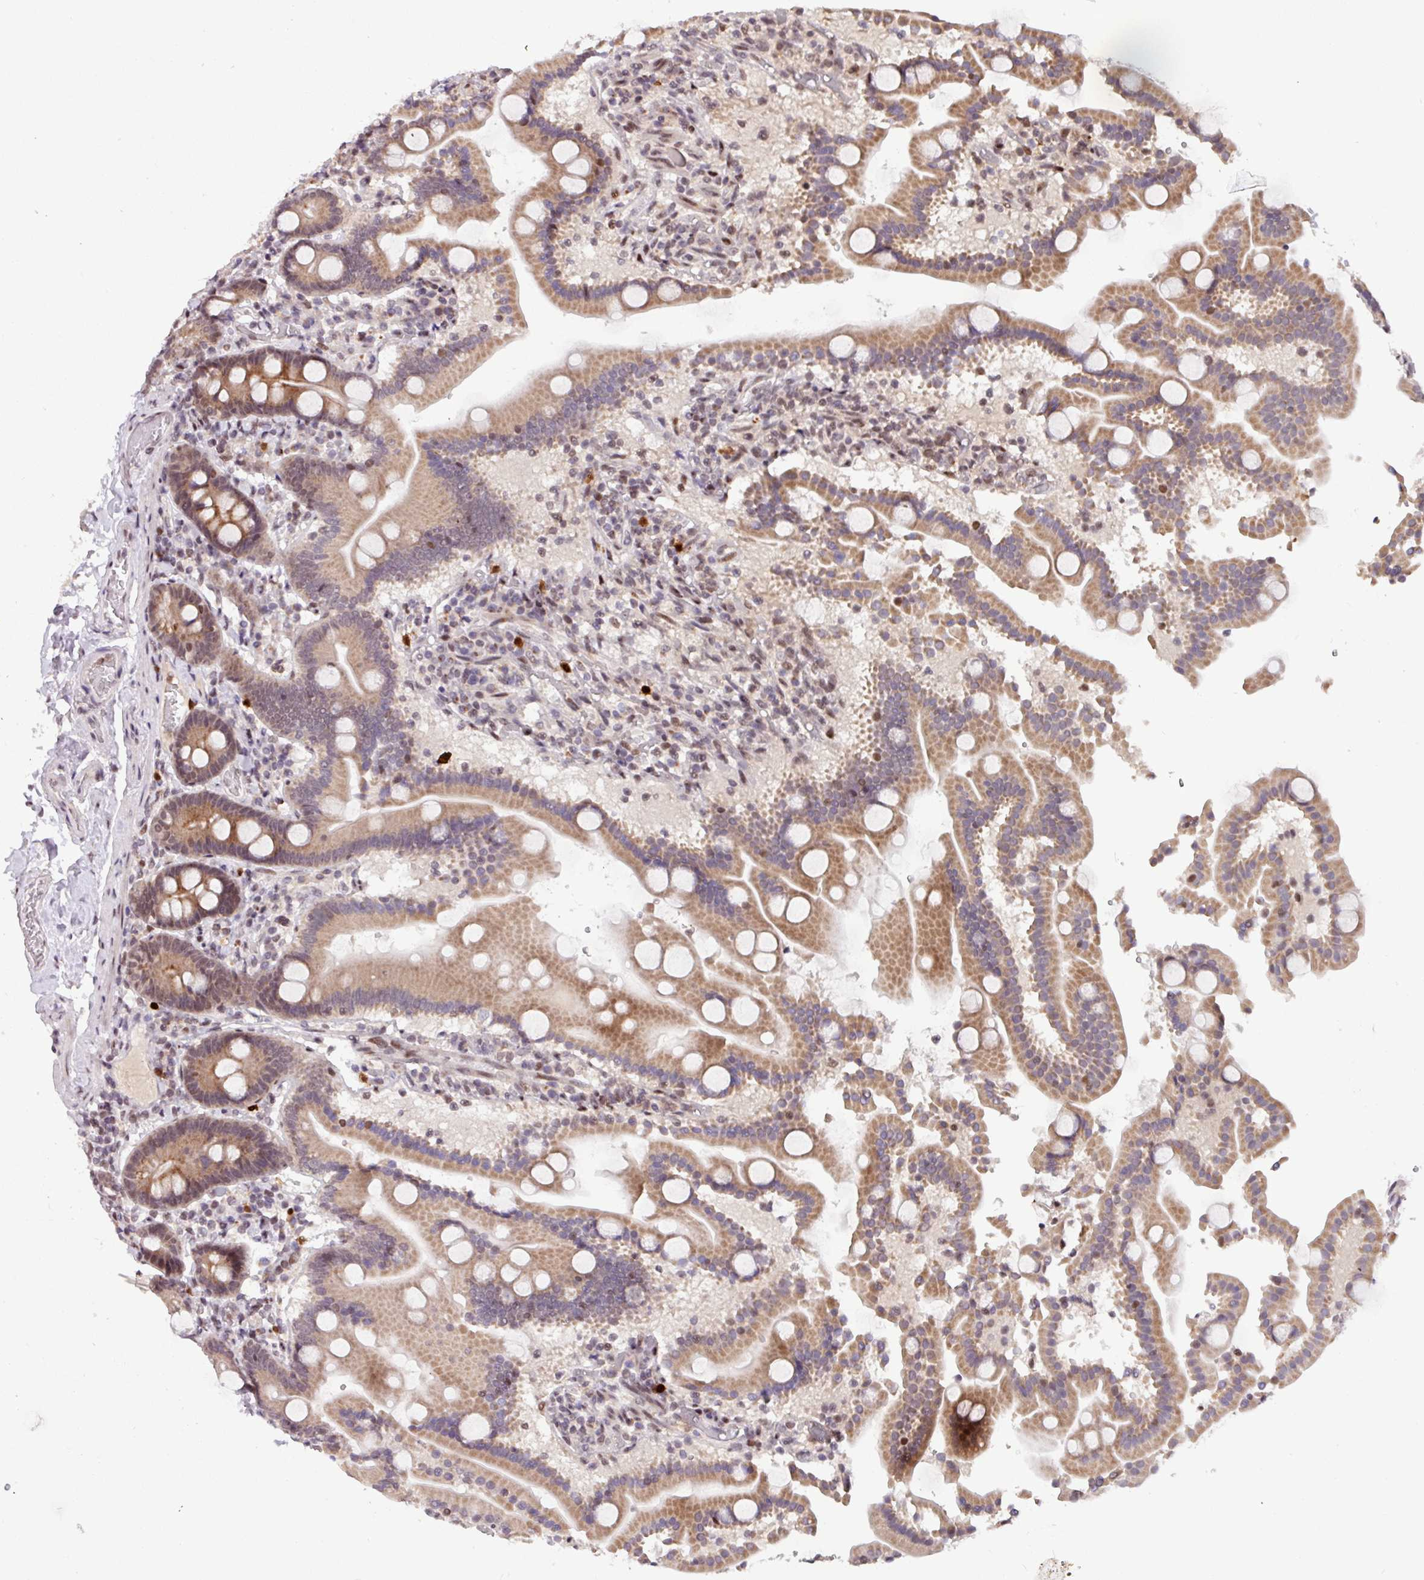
{"staining": {"intensity": "moderate", "quantity": ">75%", "location": "cytoplasmic/membranous"}, "tissue": "duodenum", "cell_type": "Glandular cells", "image_type": "normal", "snomed": [{"axis": "morphology", "description": "Normal tissue, NOS"}, {"axis": "topography", "description": "Duodenum"}], "caption": "Immunohistochemical staining of normal human duodenum demonstrates >75% levels of moderate cytoplasmic/membranous protein positivity in about >75% of glandular cells.", "gene": "BRD3", "patient": {"sex": "male", "age": 55}}